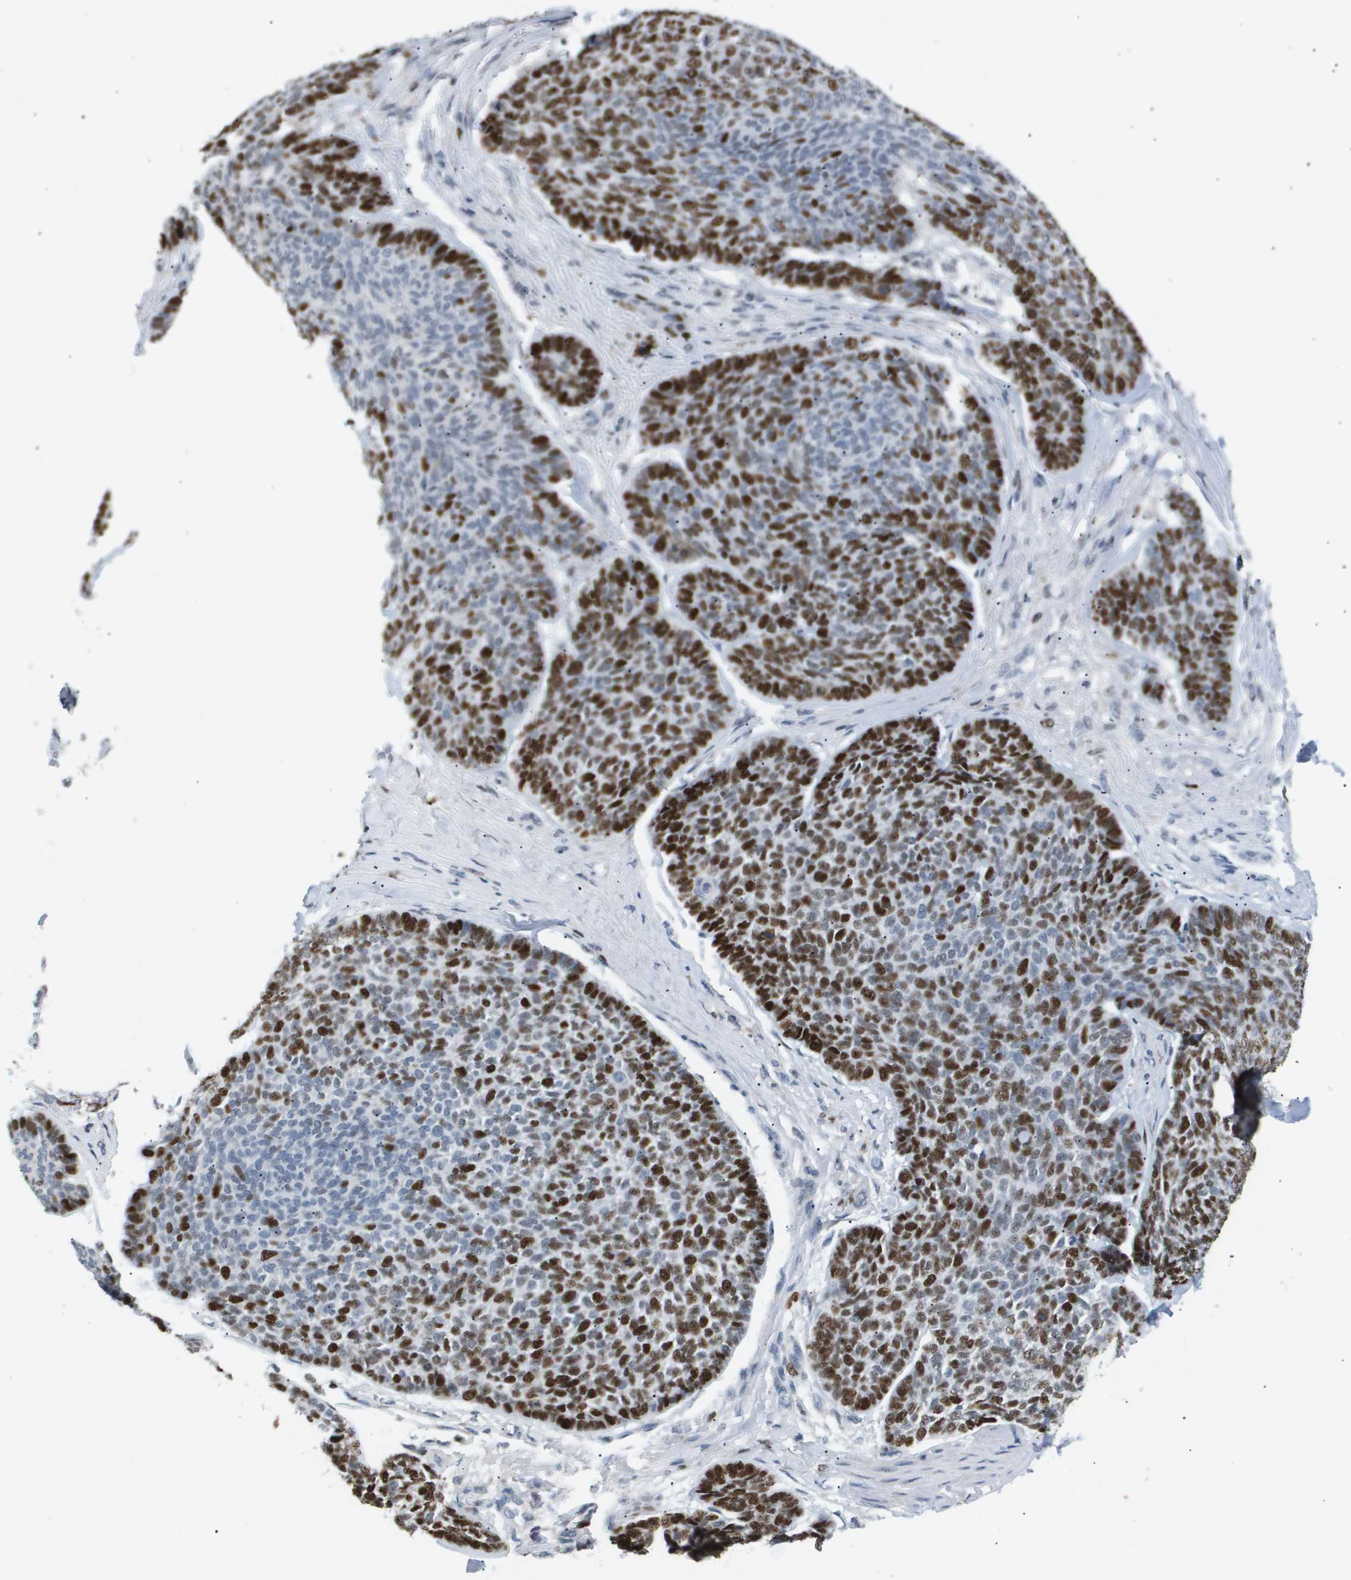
{"staining": {"intensity": "strong", "quantity": "25%-75%", "location": "nuclear"}, "tissue": "skin cancer", "cell_type": "Tumor cells", "image_type": "cancer", "snomed": [{"axis": "morphology", "description": "Basal cell carcinoma"}, {"axis": "topography", "description": "Skin"}], "caption": "The histopathology image reveals immunohistochemical staining of skin cancer (basal cell carcinoma). There is strong nuclear positivity is identified in about 25%-75% of tumor cells.", "gene": "ANAPC2", "patient": {"sex": "male", "age": 84}}